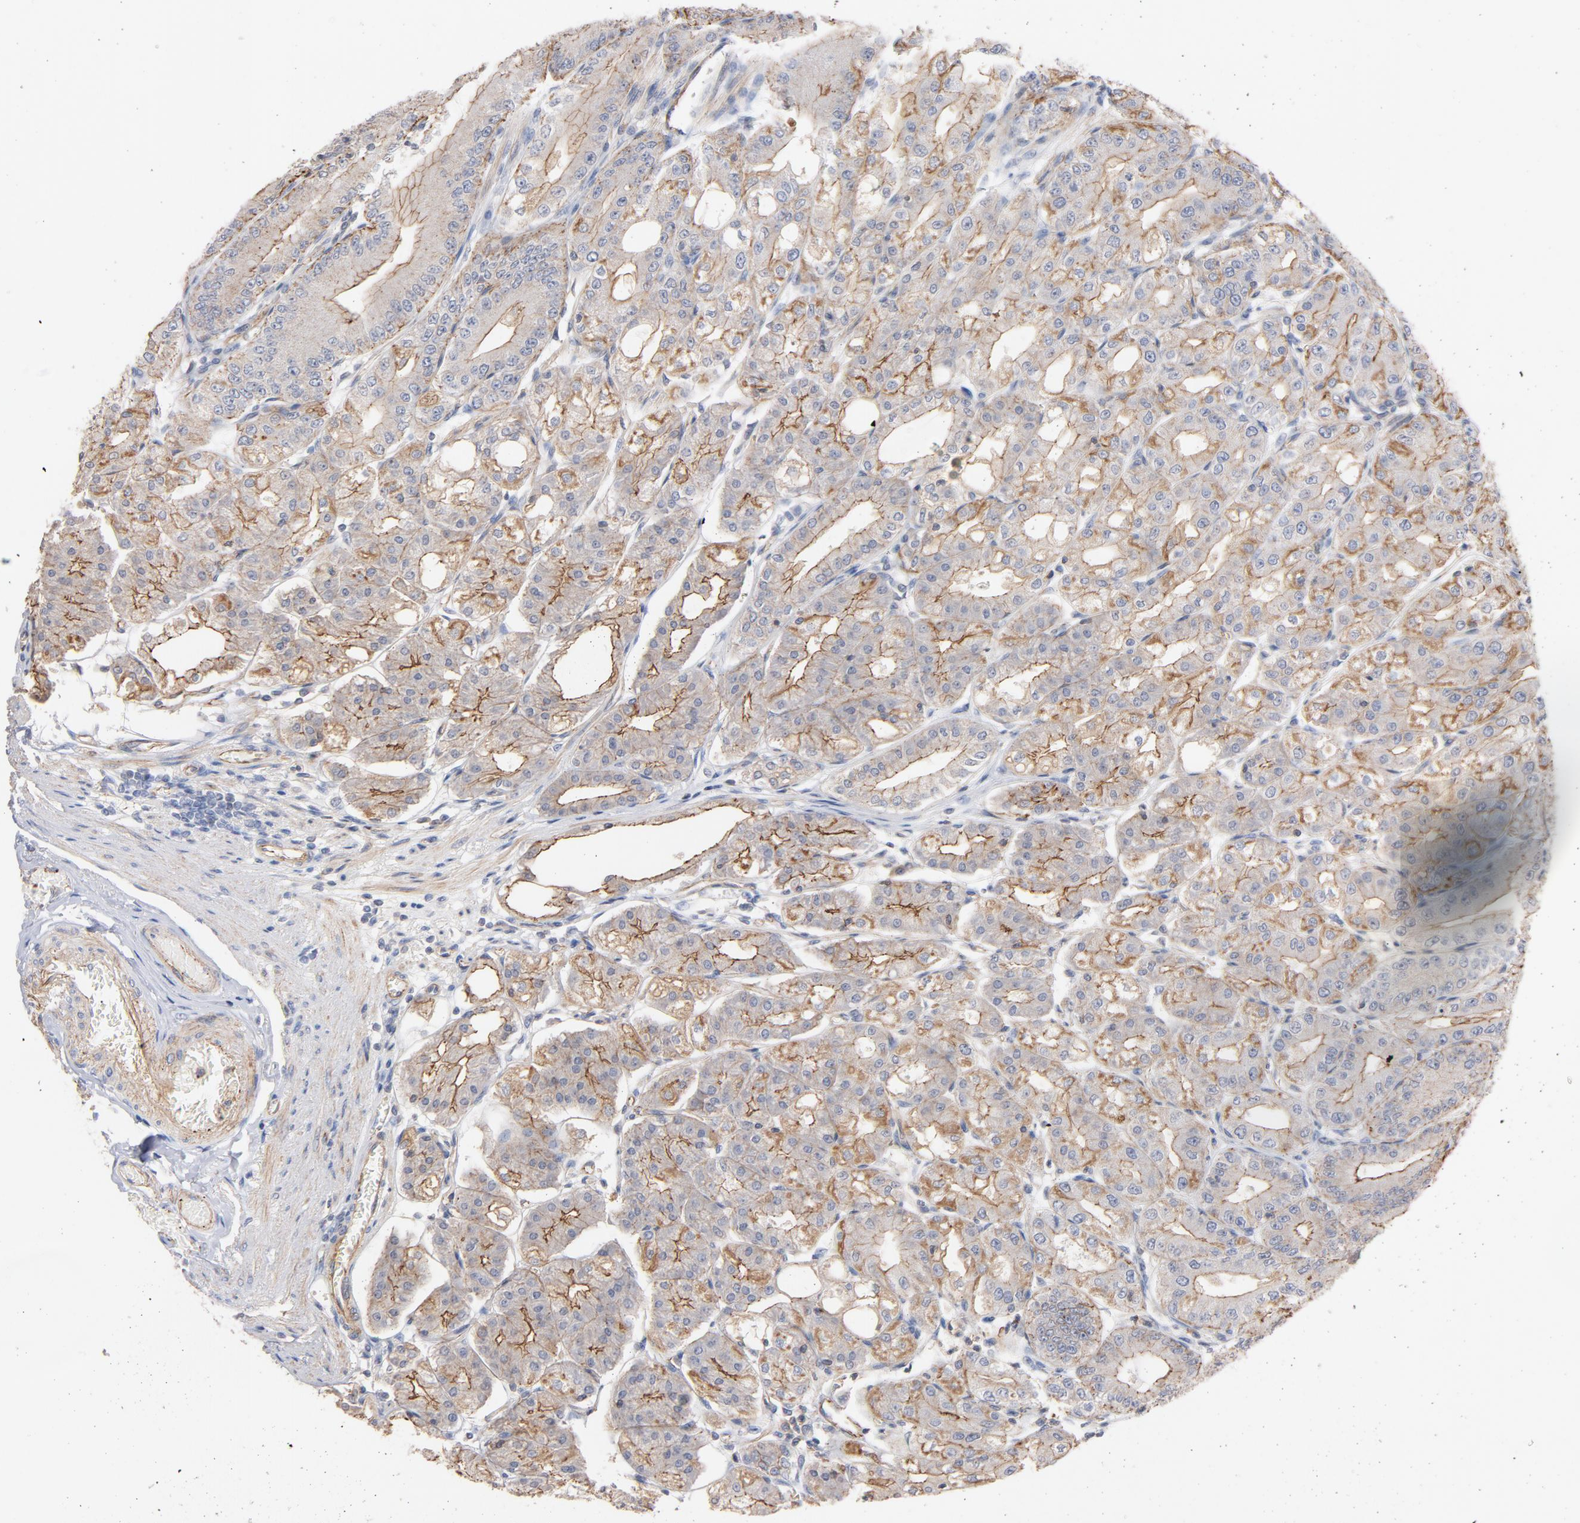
{"staining": {"intensity": "moderate", "quantity": ">75%", "location": "cytoplasmic/membranous"}, "tissue": "stomach", "cell_type": "Glandular cells", "image_type": "normal", "snomed": [{"axis": "morphology", "description": "Normal tissue, NOS"}, {"axis": "topography", "description": "Stomach, lower"}], "caption": "Glandular cells demonstrate medium levels of moderate cytoplasmic/membranous expression in approximately >75% of cells in normal human stomach.", "gene": "STRN3", "patient": {"sex": "male", "age": 71}}